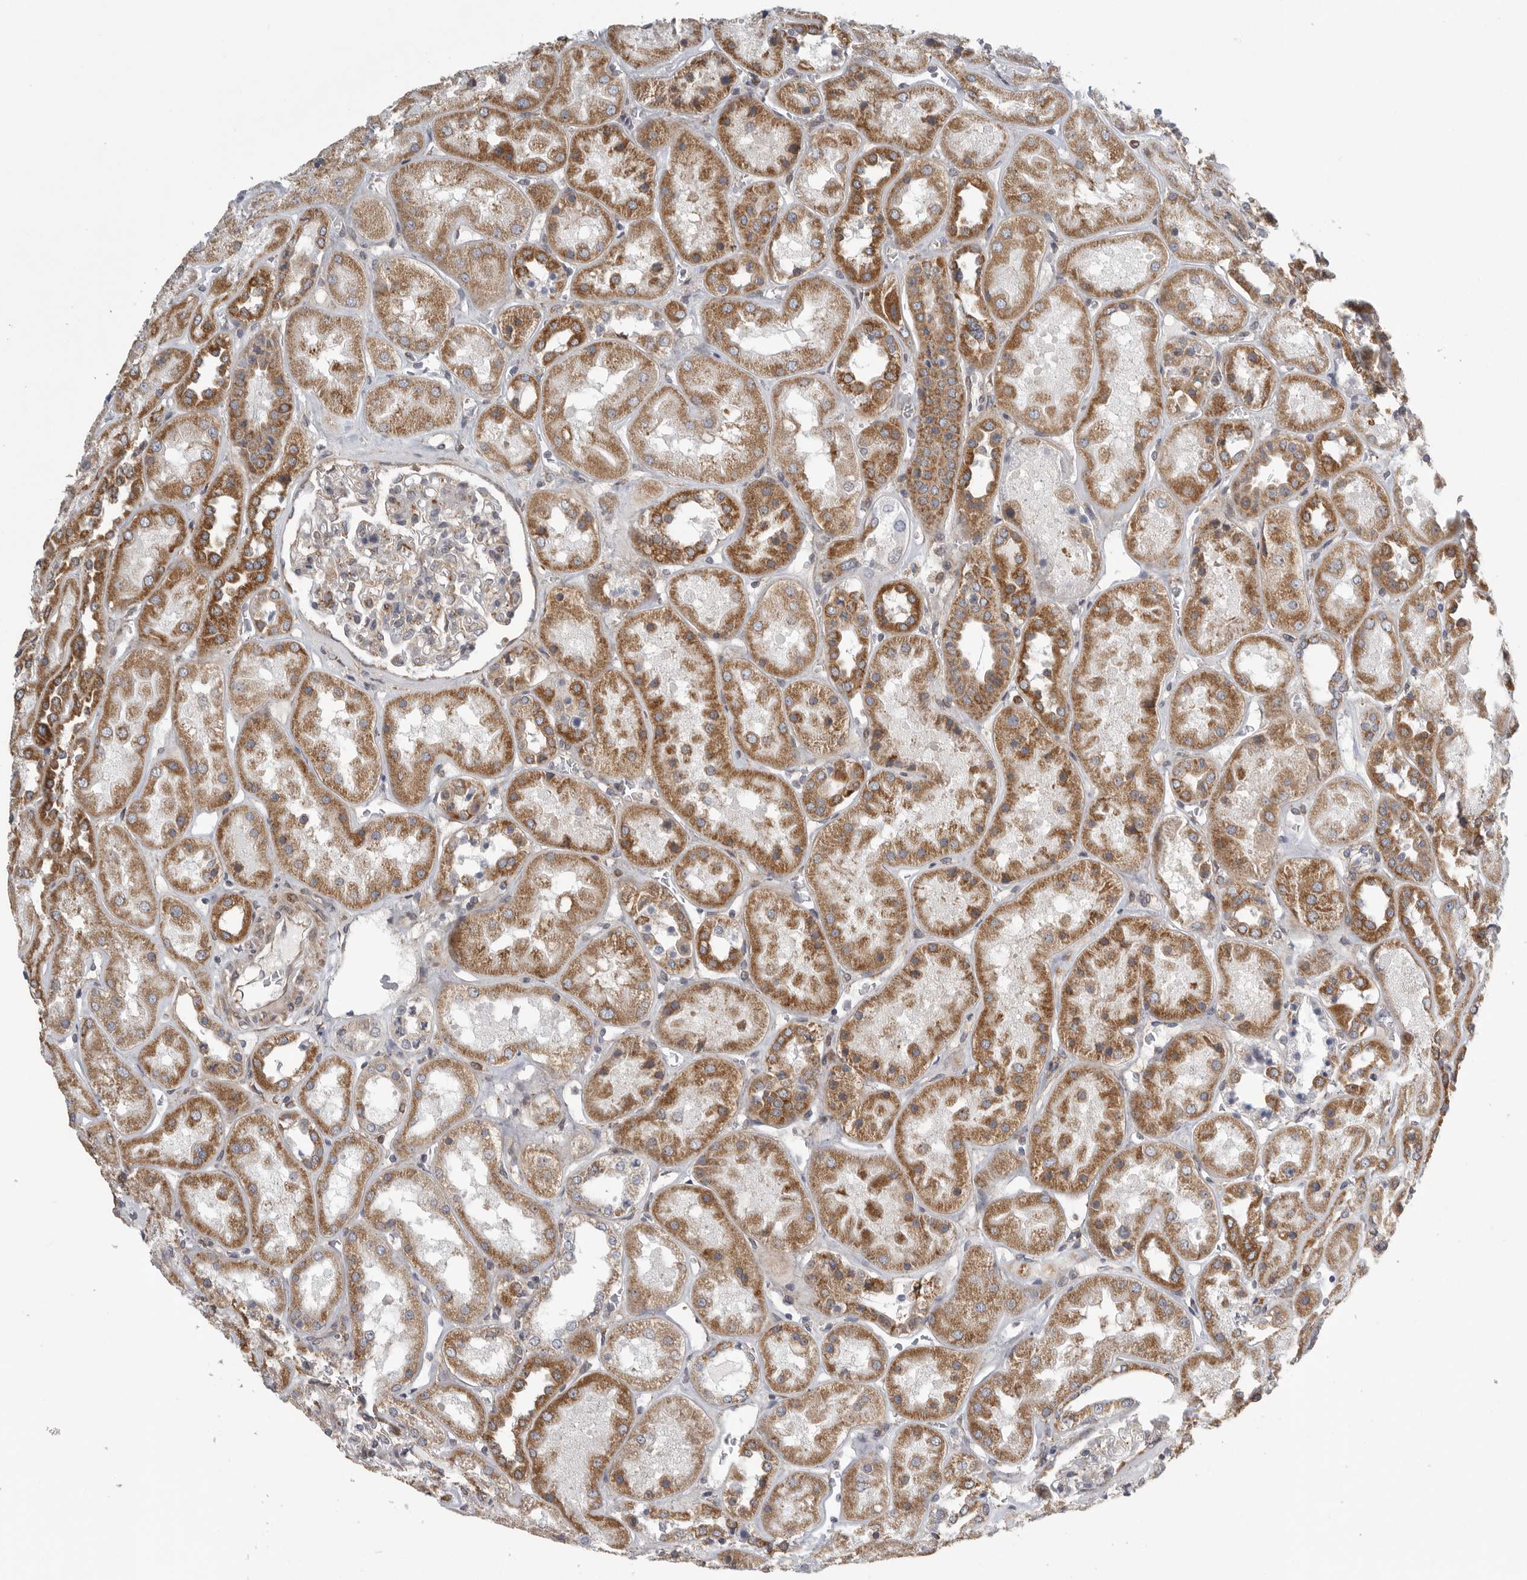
{"staining": {"intensity": "moderate", "quantity": "25%-75%", "location": "cytoplasmic/membranous"}, "tissue": "kidney", "cell_type": "Cells in glomeruli", "image_type": "normal", "snomed": [{"axis": "morphology", "description": "Normal tissue, NOS"}, {"axis": "topography", "description": "Kidney"}], "caption": "The photomicrograph displays immunohistochemical staining of benign kidney. There is moderate cytoplasmic/membranous expression is present in about 25%-75% of cells in glomeruli. Nuclei are stained in blue.", "gene": "FKBP8", "patient": {"sex": "male", "age": 70}}